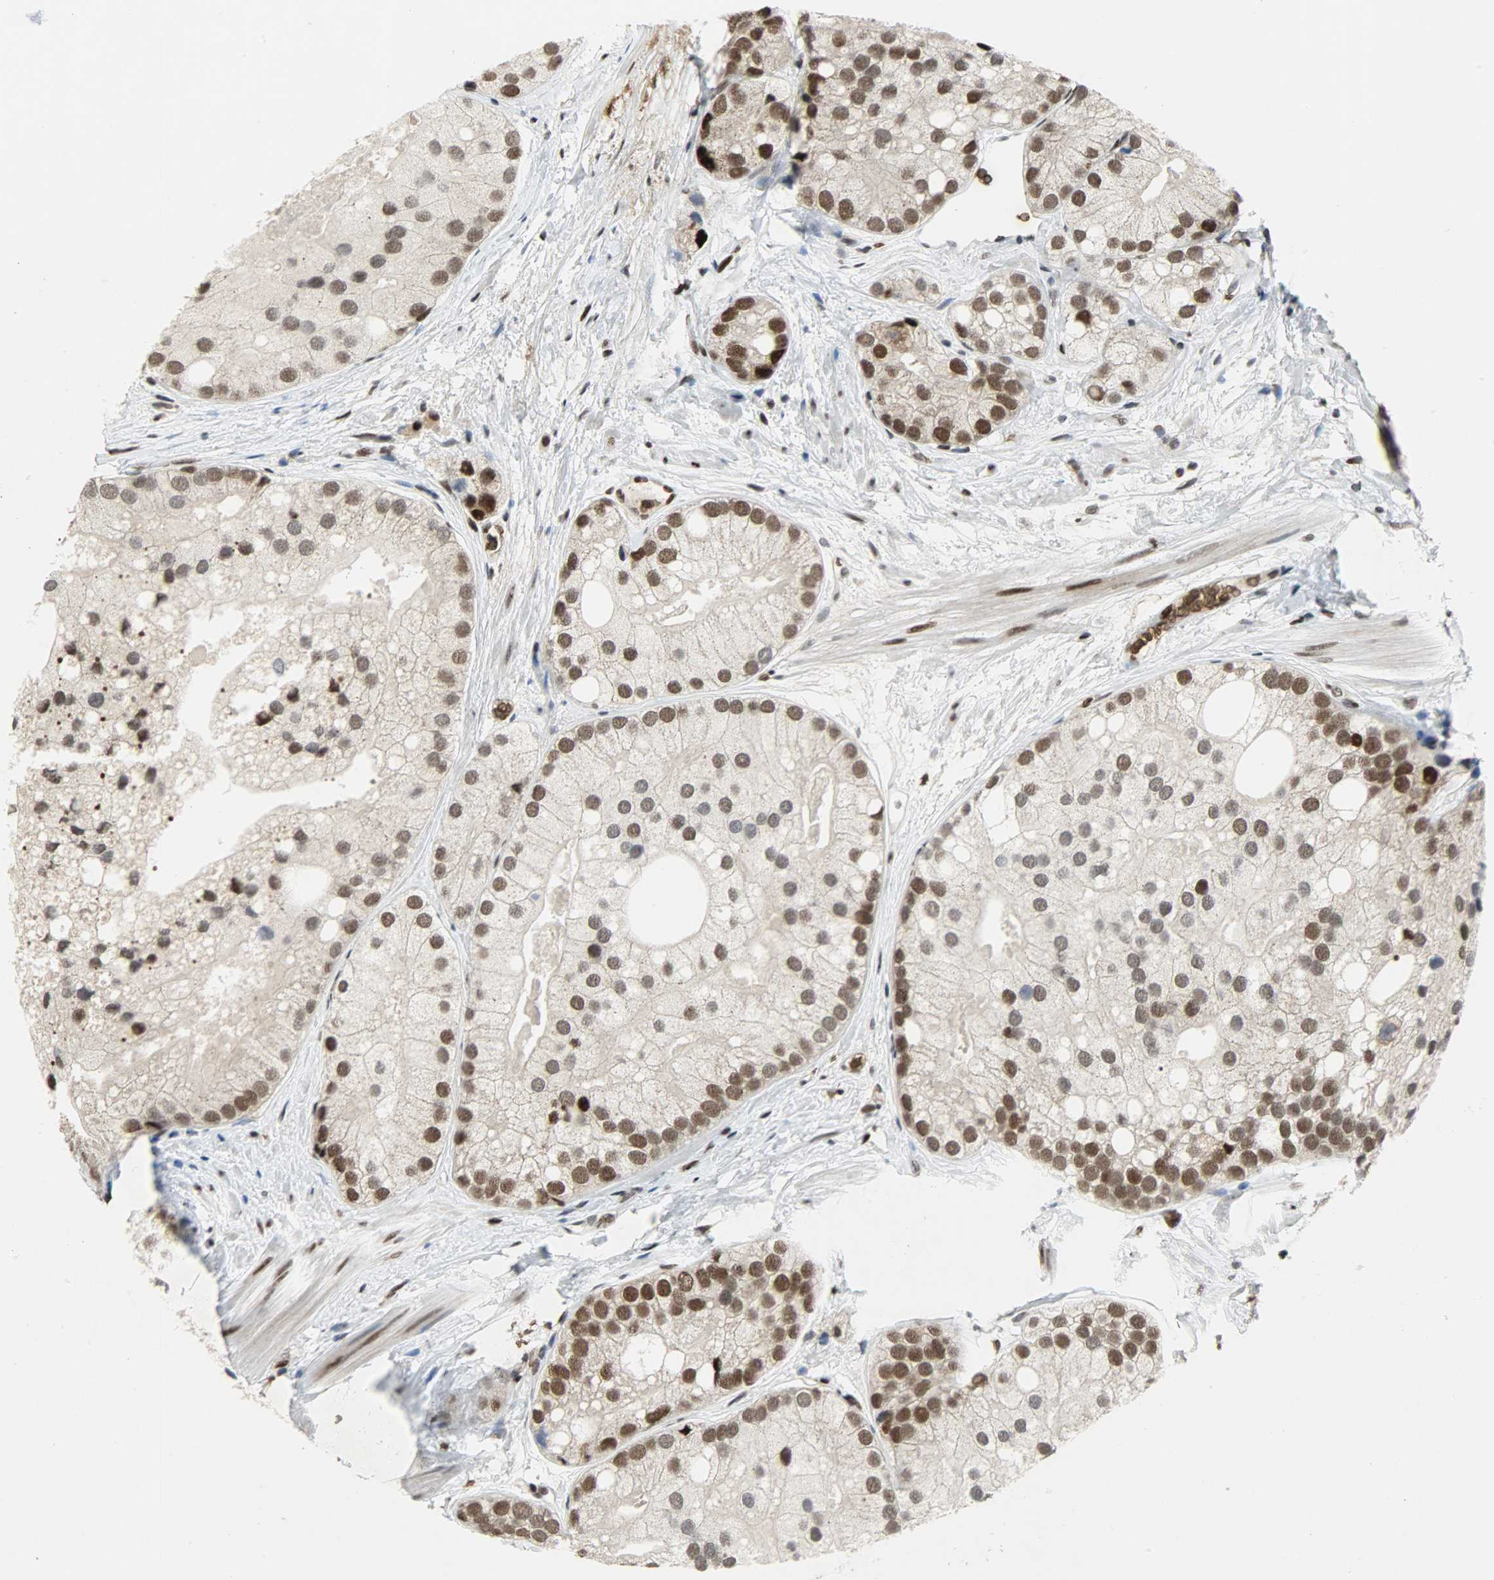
{"staining": {"intensity": "strong", "quantity": ">75%", "location": "cytoplasmic/membranous,nuclear"}, "tissue": "prostate cancer", "cell_type": "Tumor cells", "image_type": "cancer", "snomed": [{"axis": "morphology", "description": "Adenocarcinoma, Low grade"}, {"axis": "topography", "description": "Prostate"}], "caption": "A brown stain shows strong cytoplasmic/membranous and nuclear positivity of a protein in human prostate cancer (adenocarcinoma (low-grade)) tumor cells.", "gene": "SNAI1", "patient": {"sex": "male", "age": 69}}